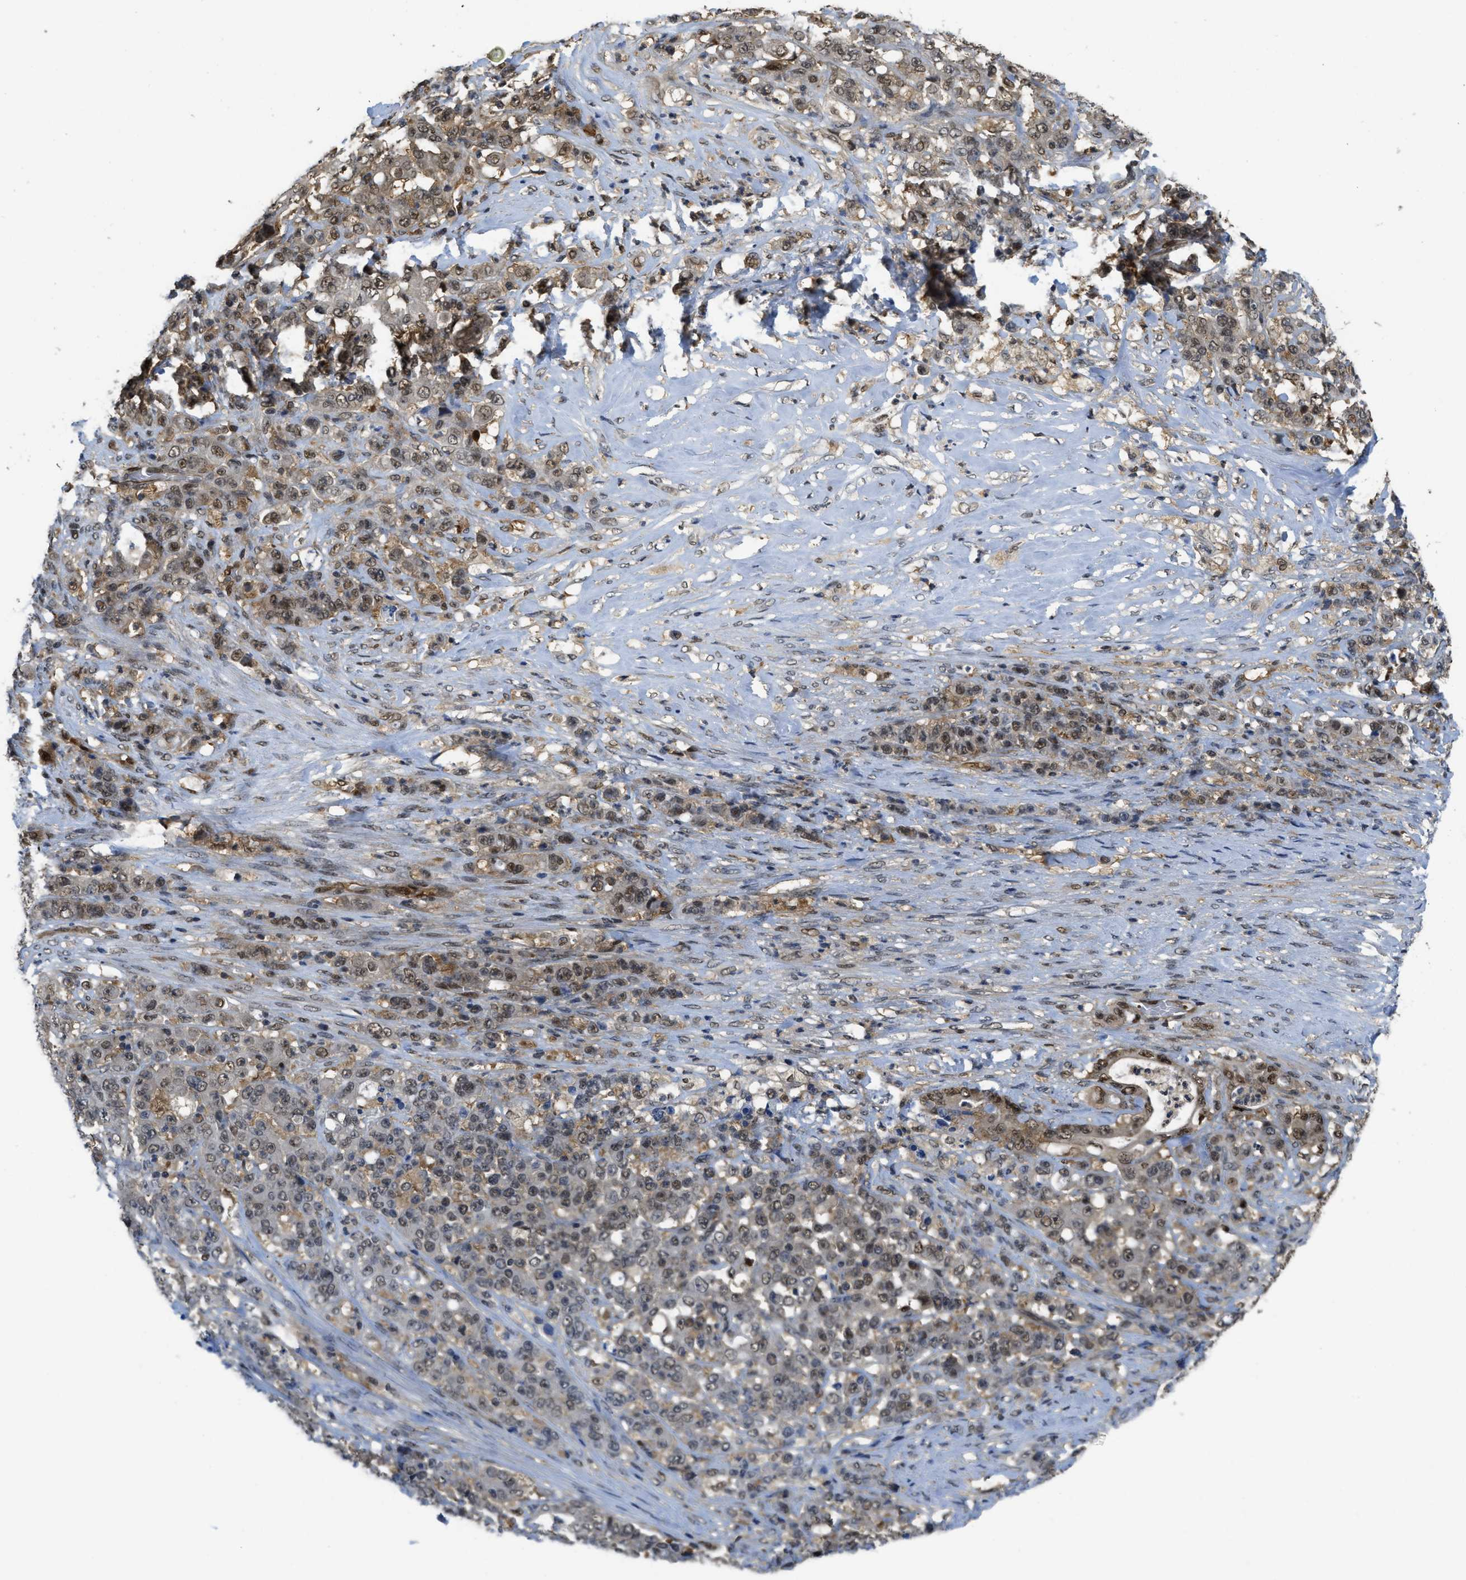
{"staining": {"intensity": "moderate", "quantity": ">75%", "location": "cytoplasmic/membranous,nuclear"}, "tissue": "stomach cancer", "cell_type": "Tumor cells", "image_type": "cancer", "snomed": [{"axis": "morphology", "description": "Adenocarcinoma, NOS"}, {"axis": "topography", "description": "Stomach"}], "caption": "Stomach cancer (adenocarcinoma) was stained to show a protein in brown. There is medium levels of moderate cytoplasmic/membranous and nuclear staining in approximately >75% of tumor cells. (Stains: DAB in brown, nuclei in blue, Microscopy: brightfield microscopy at high magnification).", "gene": "PSMC5", "patient": {"sex": "female", "age": 73}}